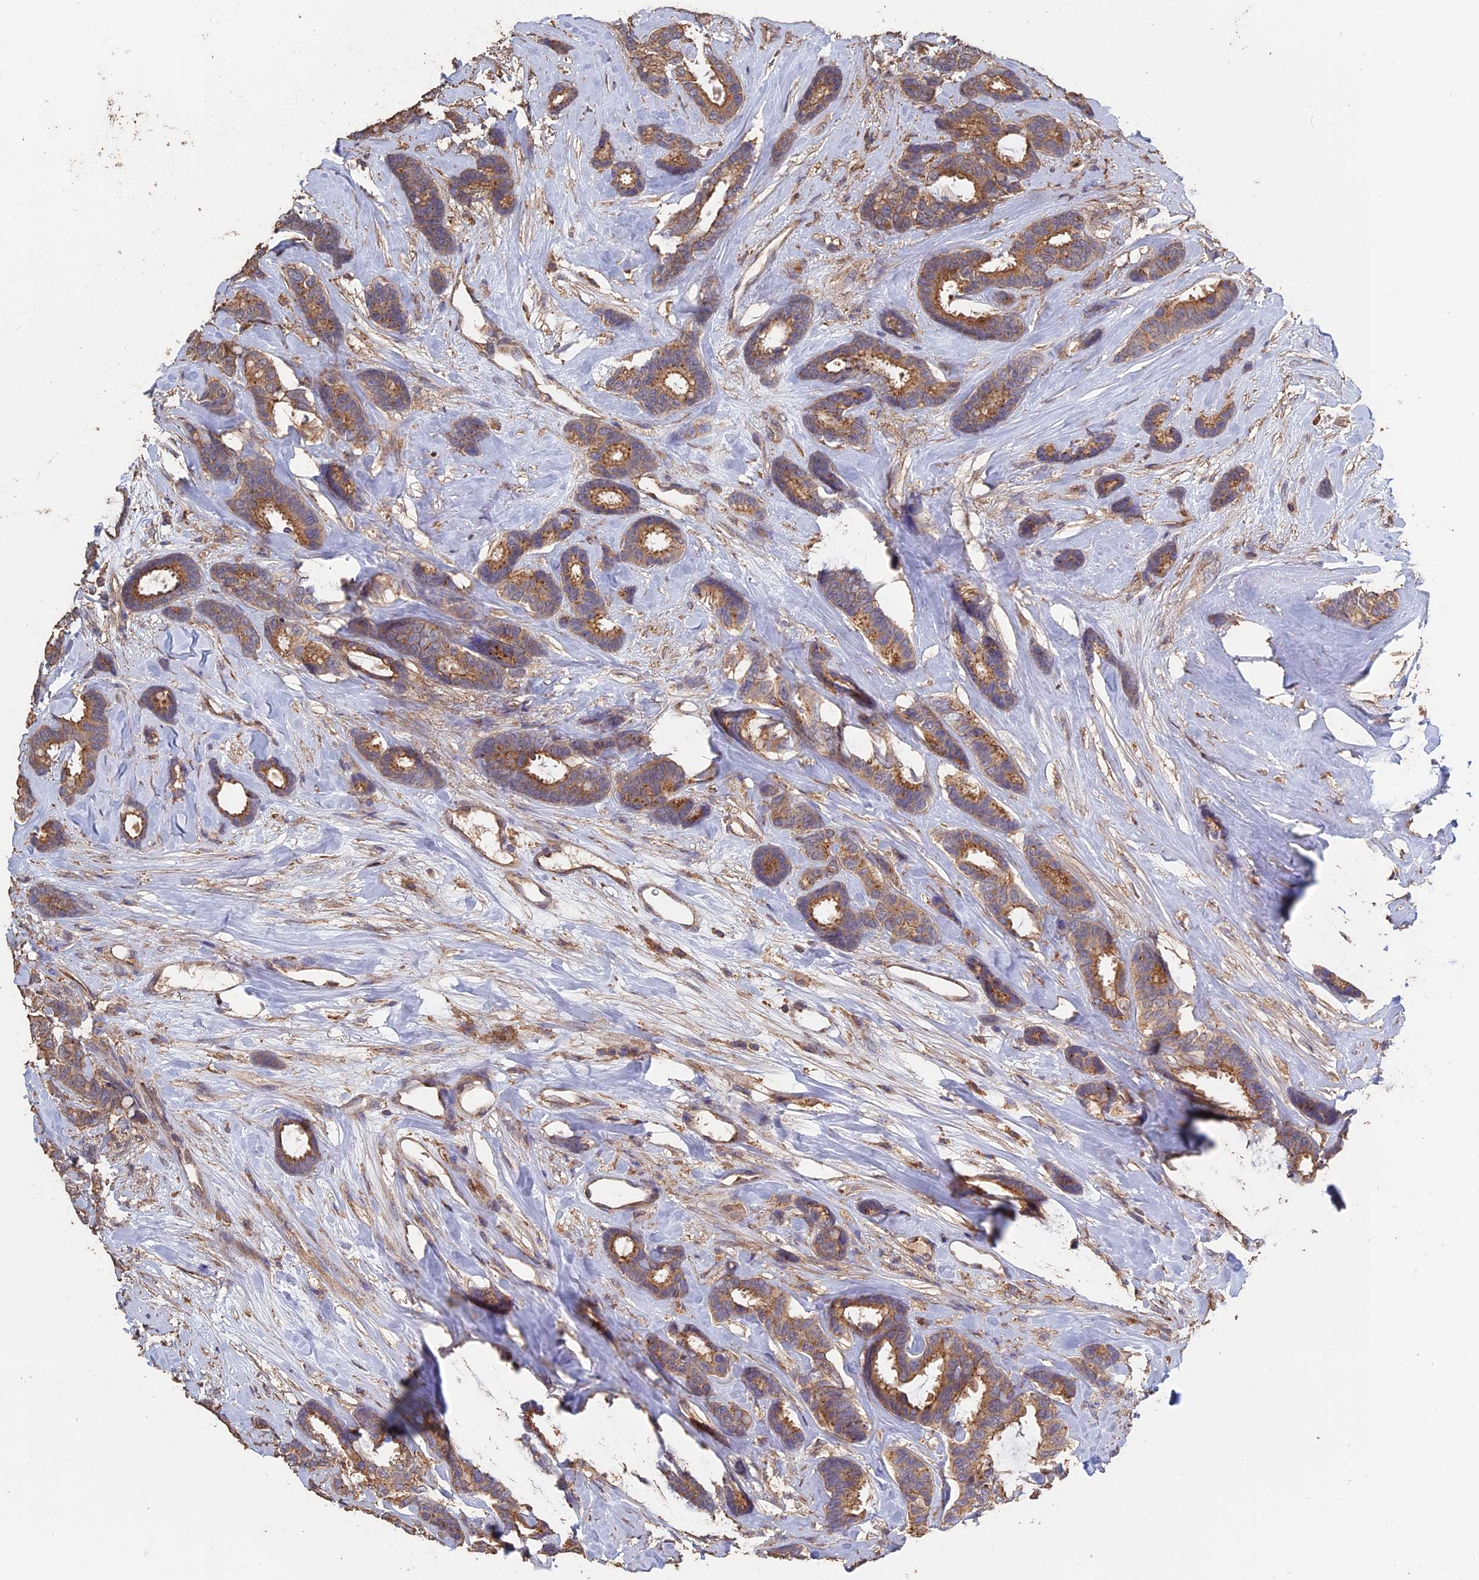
{"staining": {"intensity": "moderate", "quantity": ">75%", "location": "cytoplasmic/membranous"}, "tissue": "breast cancer", "cell_type": "Tumor cells", "image_type": "cancer", "snomed": [{"axis": "morphology", "description": "Duct carcinoma"}, {"axis": "topography", "description": "Breast"}], "caption": "This is a micrograph of immunohistochemistry (IHC) staining of breast intraductal carcinoma, which shows moderate expression in the cytoplasmic/membranous of tumor cells.", "gene": "PIGQ", "patient": {"sex": "female", "age": 87}}